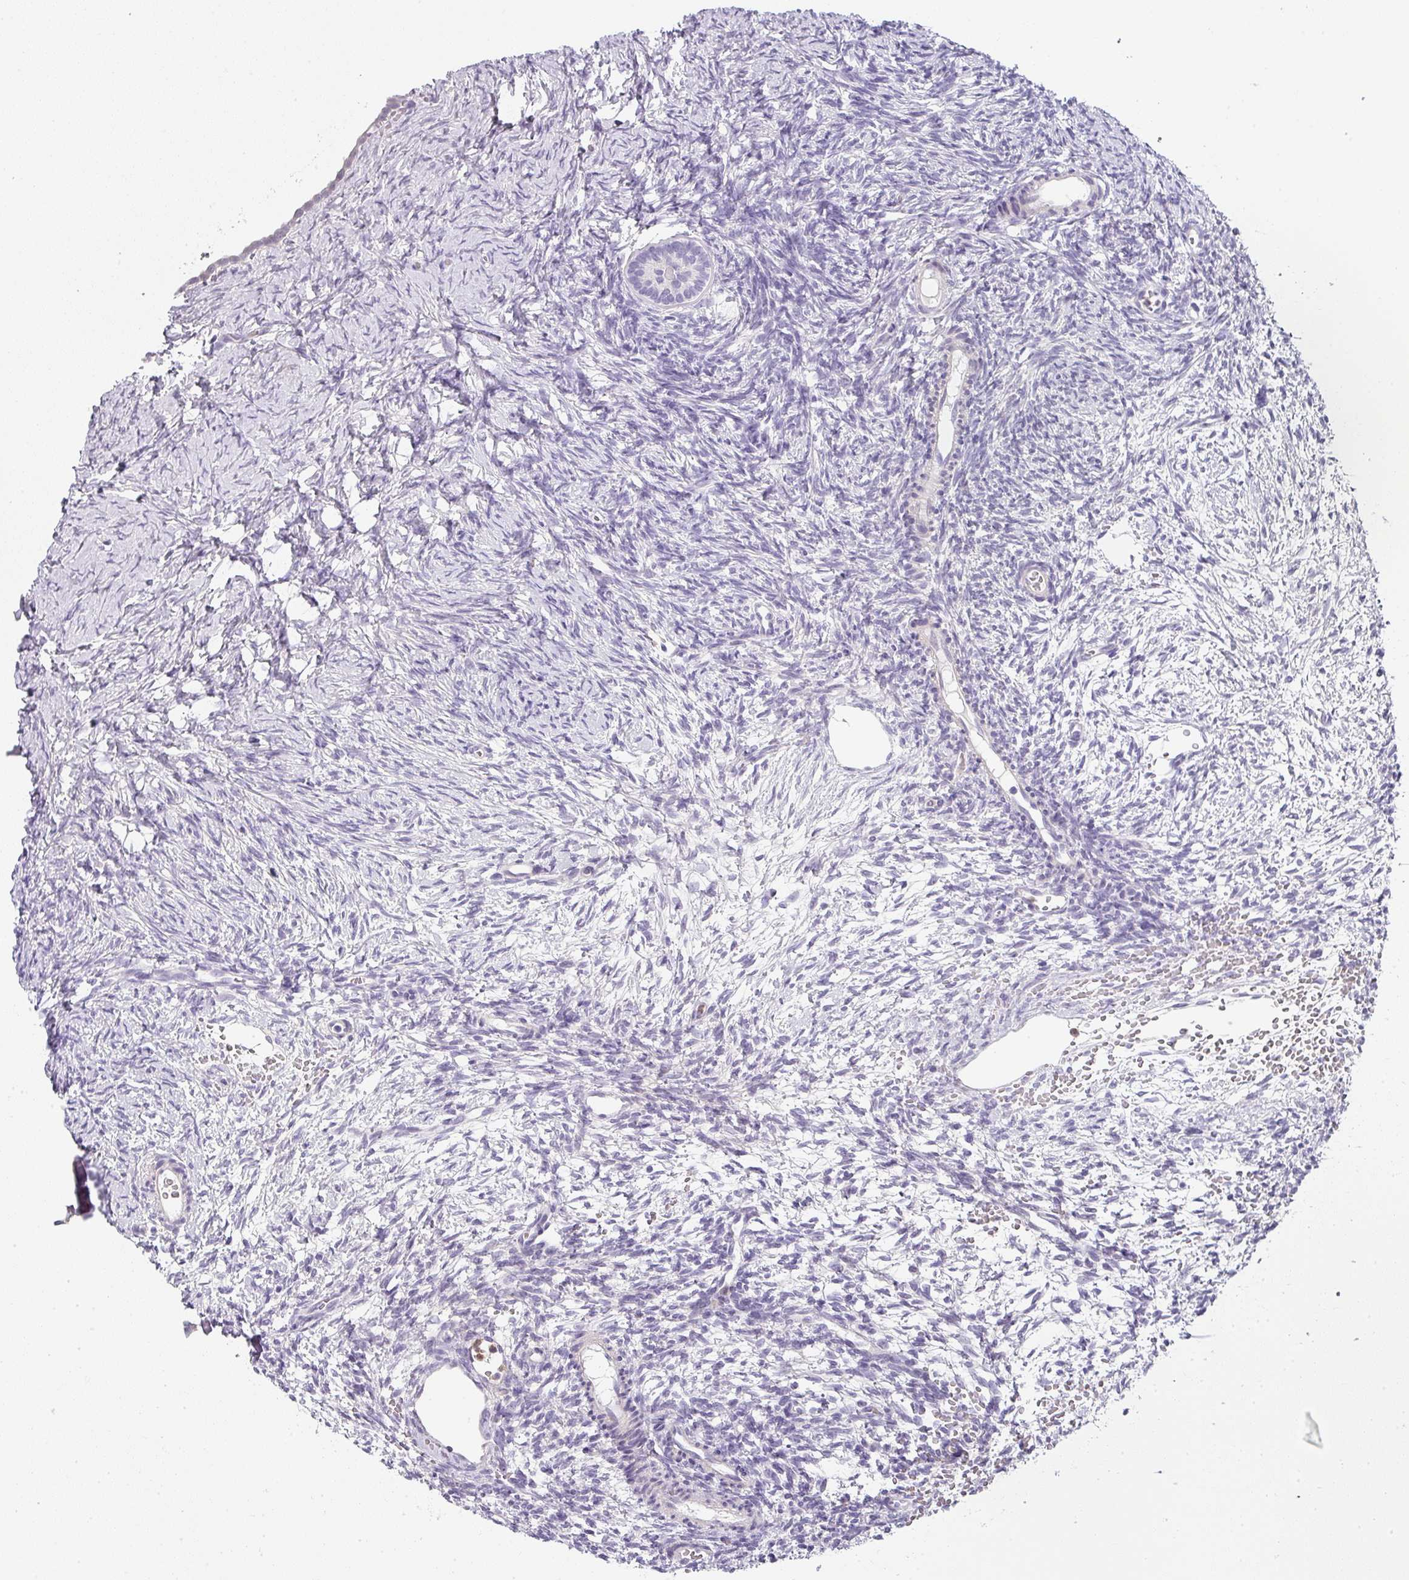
{"staining": {"intensity": "negative", "quantity": "none", "location": "none"}, "tissue": "ovary", "cell_type": "Follicle cells", "image_type": "normal", "snomed": [{"axis": "morphology", "description": "Normal tissue, NOS"}, {"axis": "topography", "description": "Ovary"}], "caption": "The IHC image has no significant positivity in follicle cells of ovary.", "gene": "BTLA", "patient": {"sex": "female", "age": 39}}